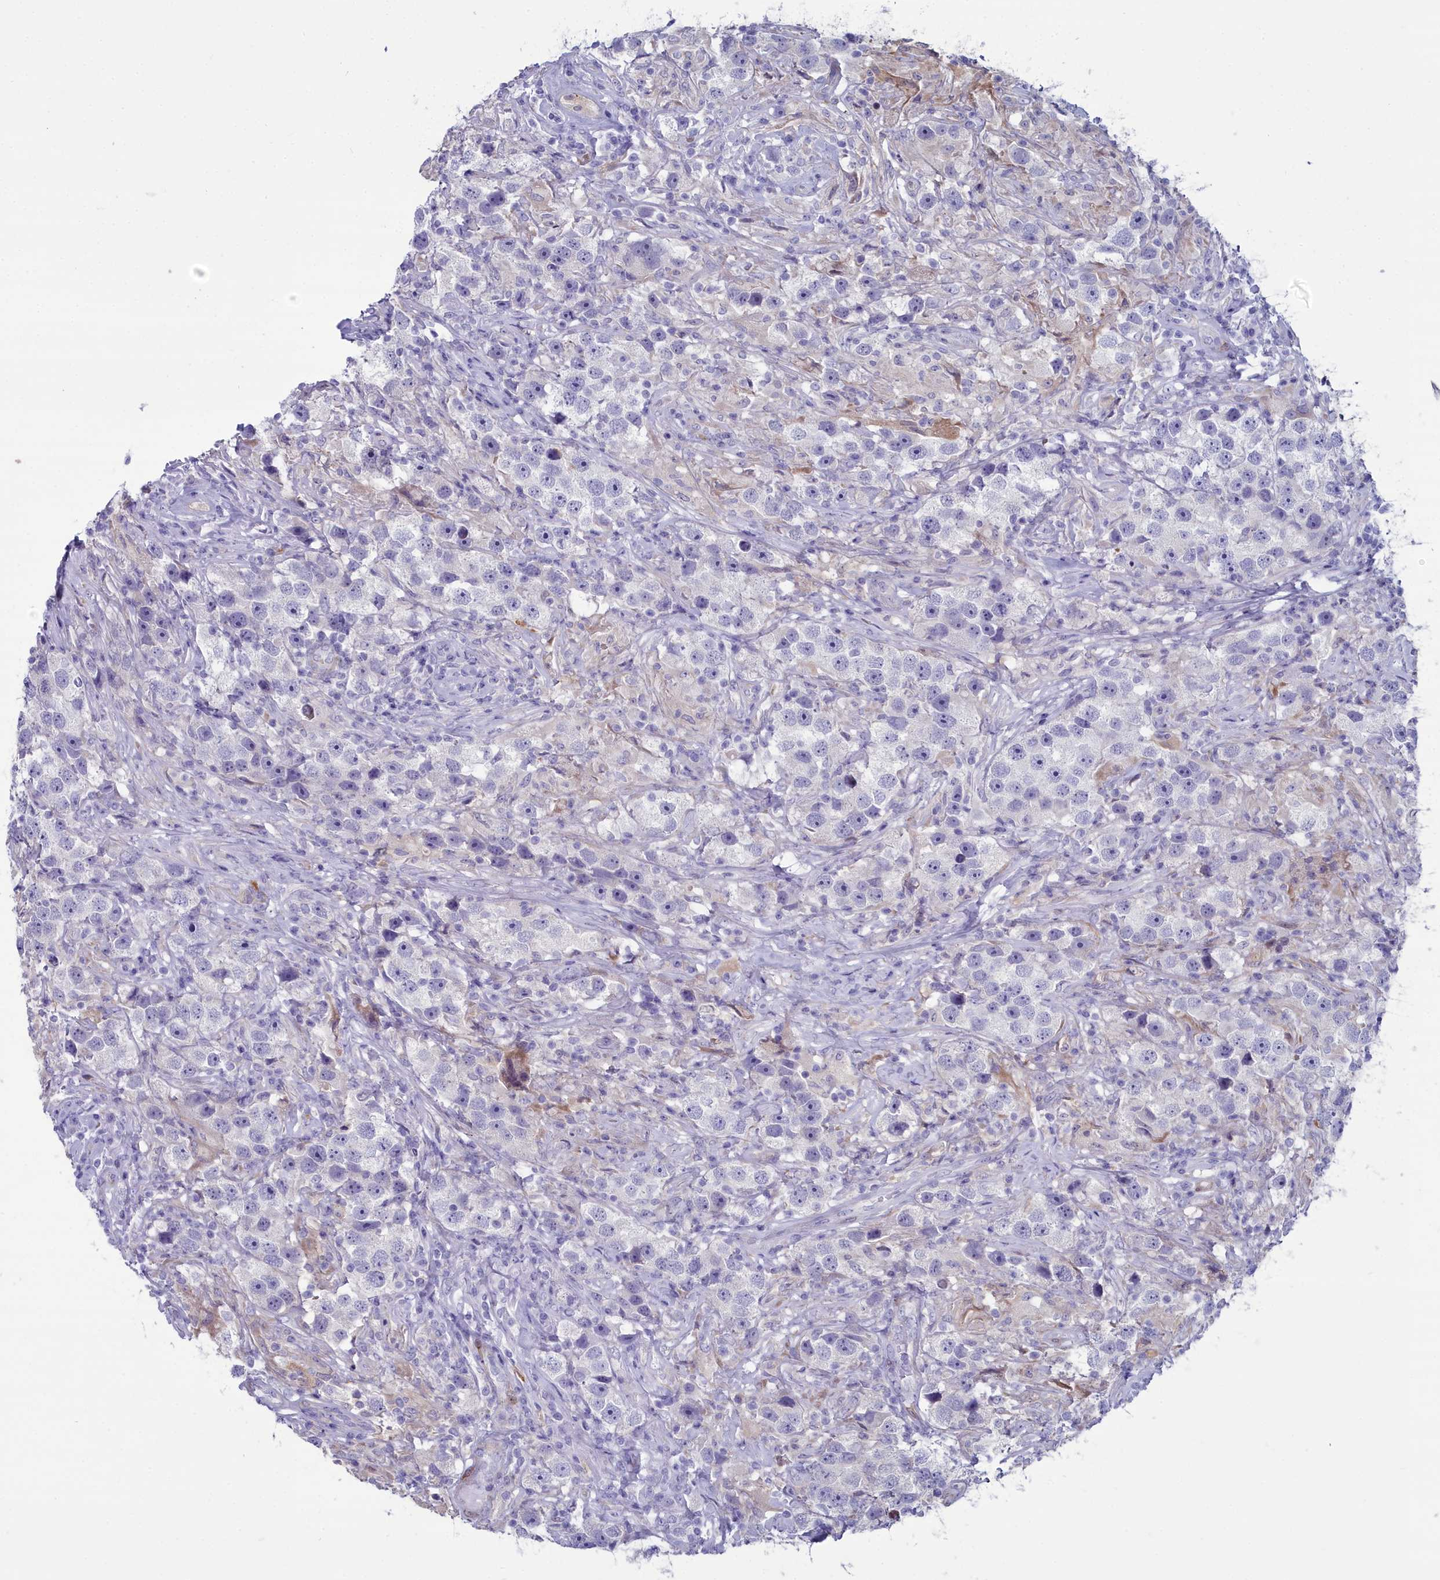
{"staining": {"intensity": "negative", "quantity": "none", "location": "none"}, "tissue": "testis cancer", "cell_type": "Tumor cells", "image_type": "cancer", "snomed": [{"axis": "morphology", "description": "Seminoma, NOS"}, {"axis": "topography", "description": "Testis"}], "caption": "Micrograph shows no protein expression in tumor cells of testis cancer tissue.", "gene": "PPP1R14A", "patient": {"sex": "male", "age": 49}}